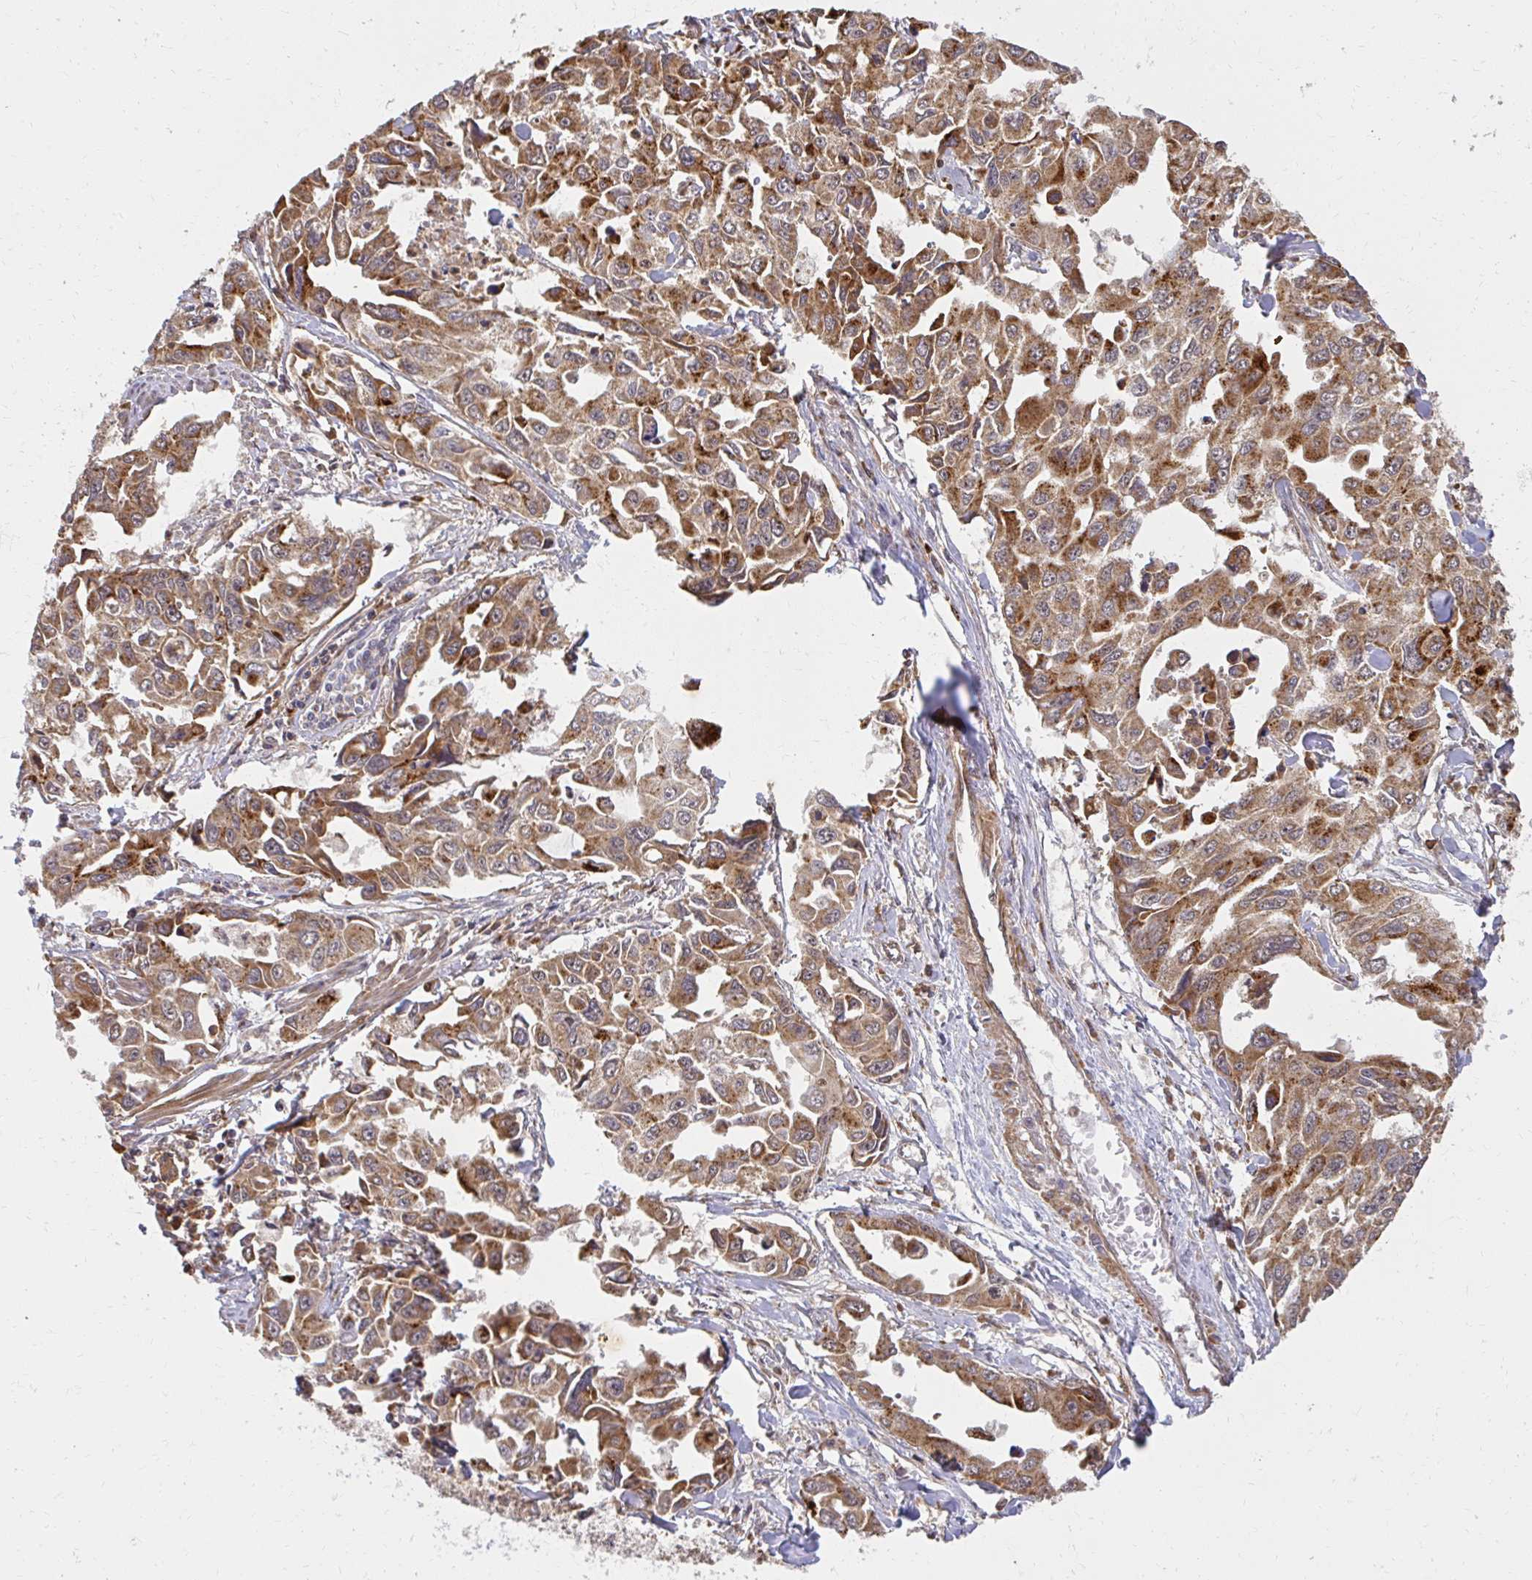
{"staining": {"intensity": "moderate", "quantity": ">75%", "location": "cytoplasmic/membranous"}, "tissue": "lung cancer", "cell_type": "Tumor cells", "image_type": "cancer", "snomed": [{"axis": "morphology", "description": "Adenocarcinoma, NOS"}, {"axis": "topography", "description": "Lung"}], "caption": "There is medium levels of moderate cytoplasmic/membranous staining in tumor cells of lung adenocarcinoma, as demonstrated by immunohistochemical staining (brown color).", "gene": "GNS", "patient": {"sex": "male", "age": 64}}